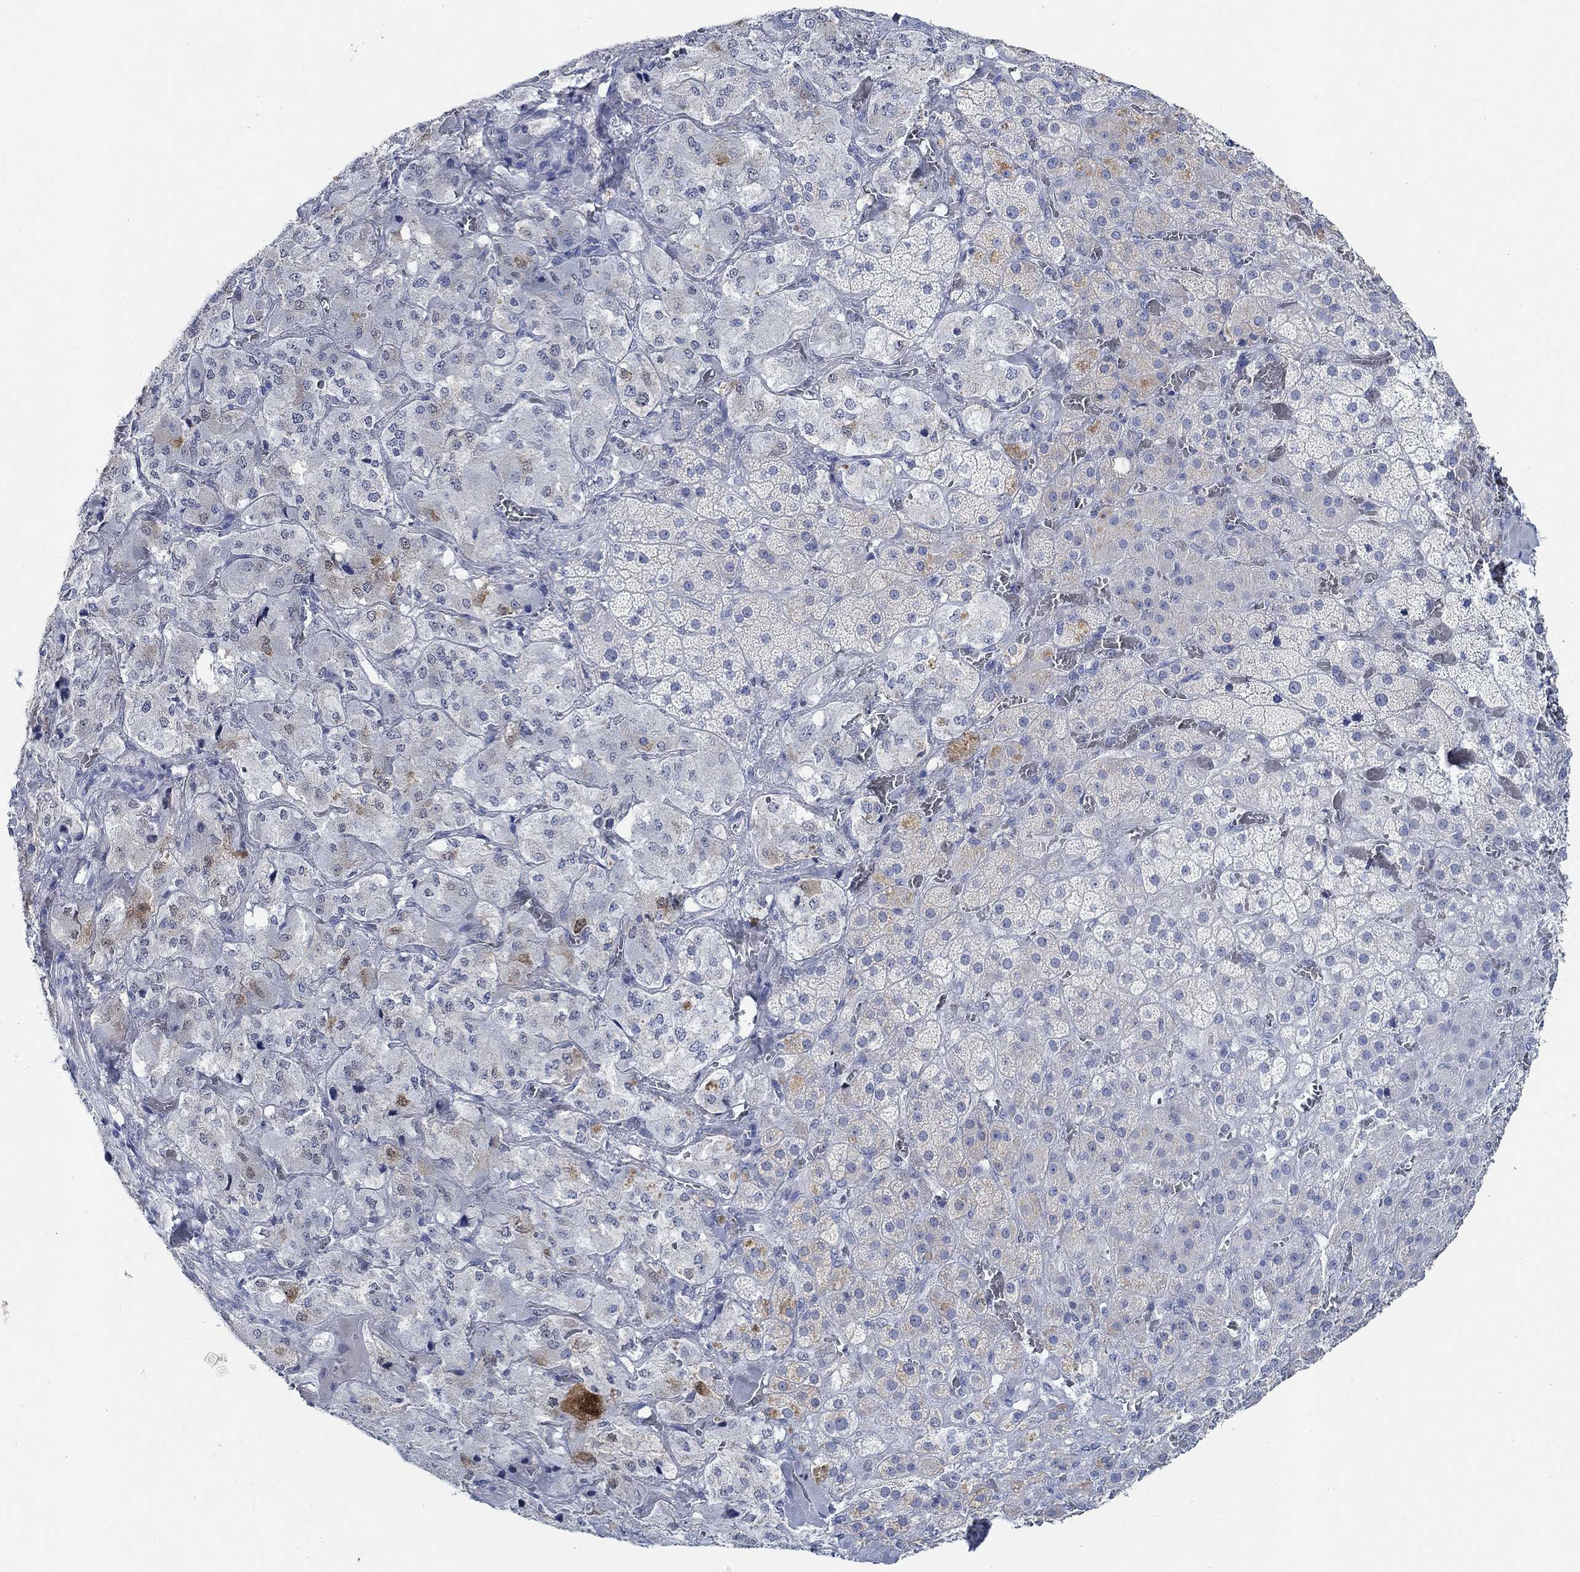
{"staining": {"intensity": "weak", "quantity": "<25%", "location": "cytoplasmic/membranous"}, "tissue": "adrenal gland", "cell_type": "Glandular cells", "image_type": "normal", "snomed": [{"axis": "morphology", "description": "Normal tissue, NOS"}, {"axis": "topography", "description": "Adrenal gland"}], "caption": "Image shows no protein staining in glandular cells of benign adrenal gland.", "gene": "PPP1R17", "patient": {"sex": "male", "age": 57}}